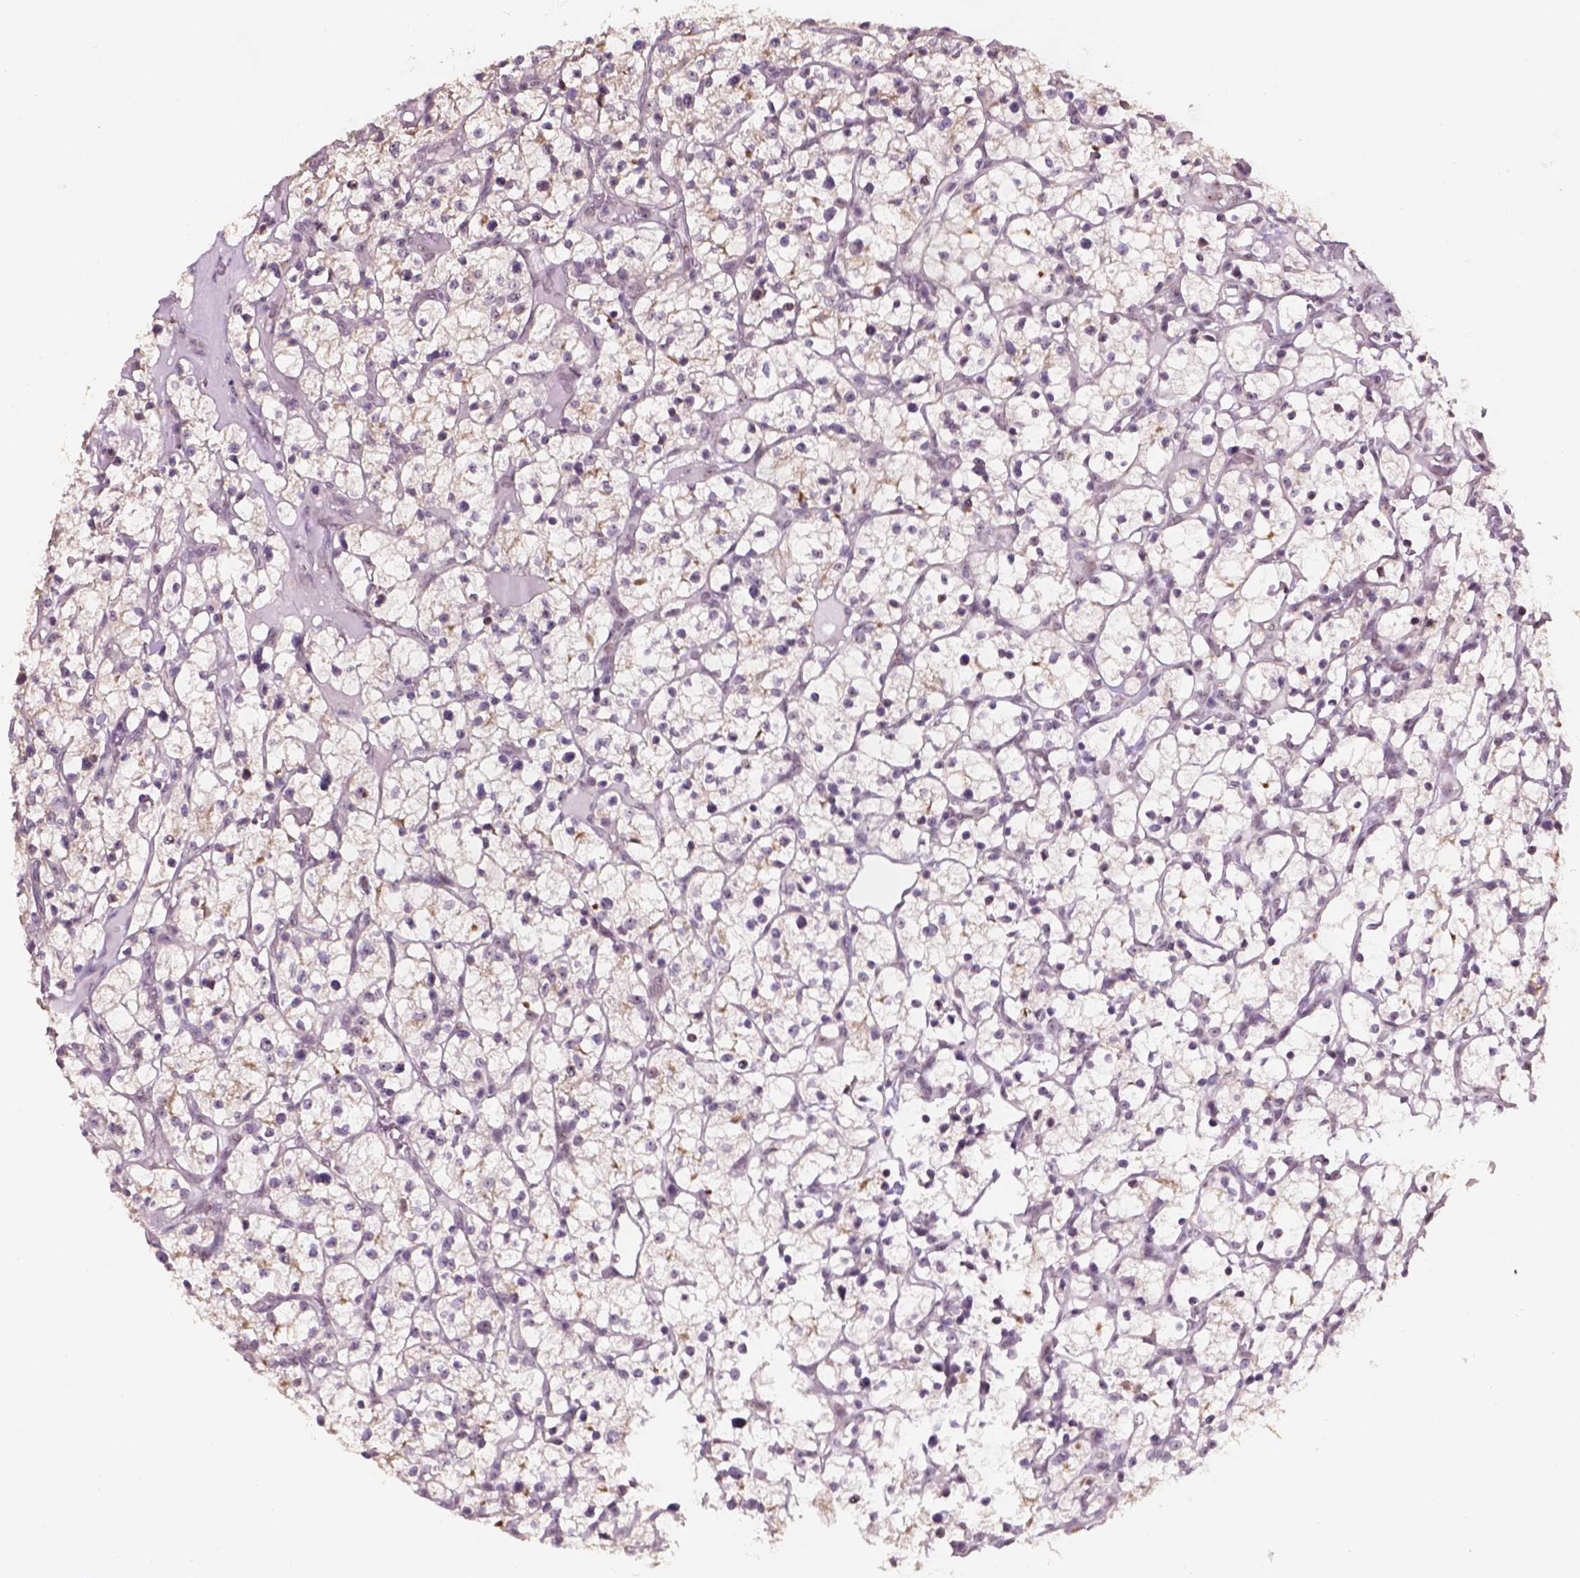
{"staining": {"intensity": "negative", "quantity": "none", "location": "none"}, "tissue": "renal cancer", "cell_type": "Tumor cells", "image_type": "cancer", "snomed": [{"axis": "morphology", "description": "Adenocarcinoma, NOS"}, {"axis": "topography", "description": "Kidney"}], "caption": "This is an immunohistochemistry micrograph of human renal cancer. There is no staining in tumor cells.", "gene": "DDX50", "patient": {"sex": "female", "age": 64}}